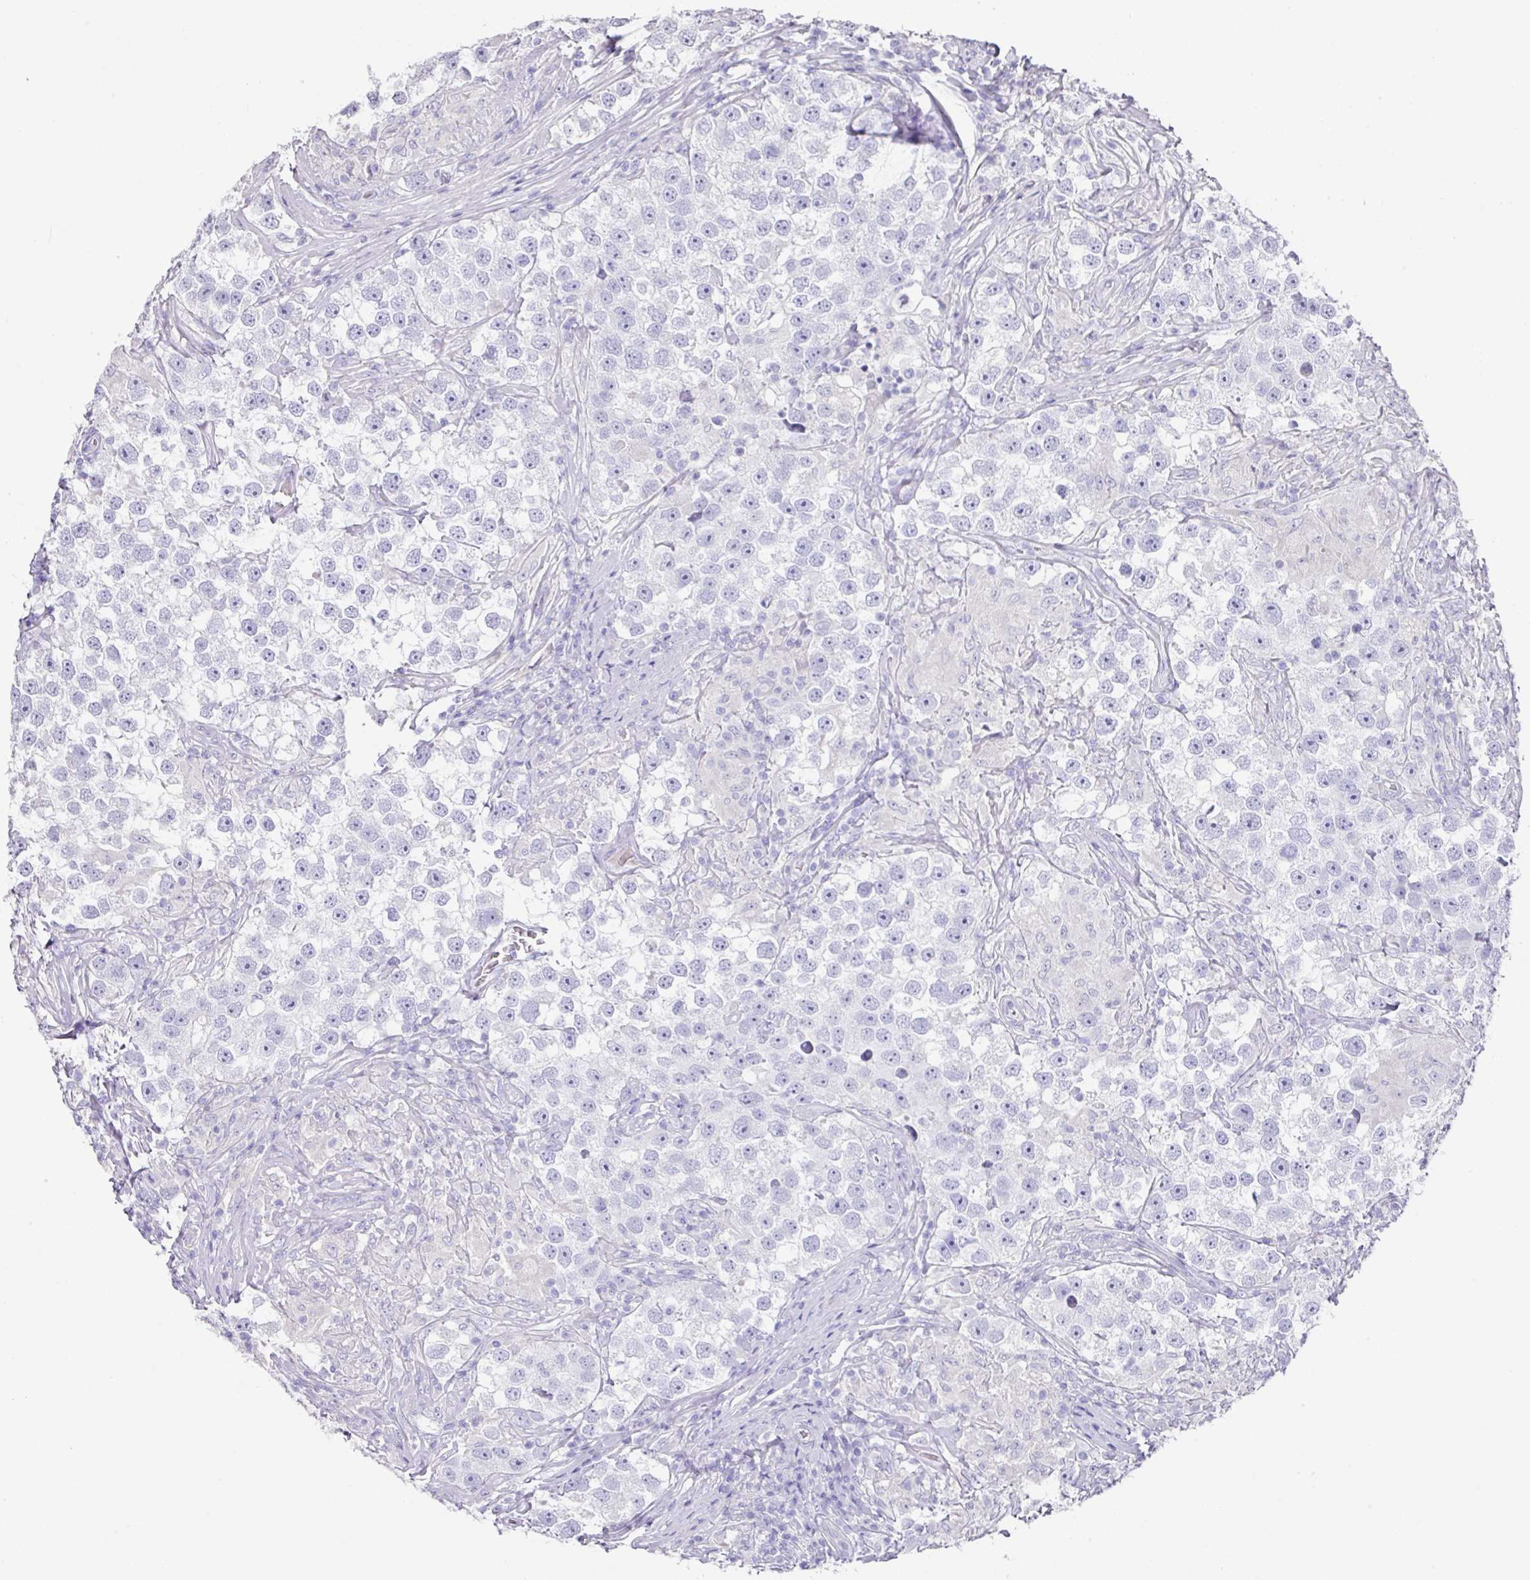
{"staining": {"intensity": "negative", "quantity": "none", "location": "none"}, "tissue": "testis cancer", "cell_type": "Tumor cells", "image_type": "cancer", "snomed": [{"axis": "morphology", "description": "Seminoma, NOS"}, {"axis": "topography", "description": "Testis"}], "caption": "Immunohistochemistry histopathology image of testis cancer stained for a protein (brown), which shows no staining in tumor cells. (DAB IHC visualized using brightfield microscopy, high magnification).", "gene": "TARM1", "patient": {"sex": "male", "age": 46}}